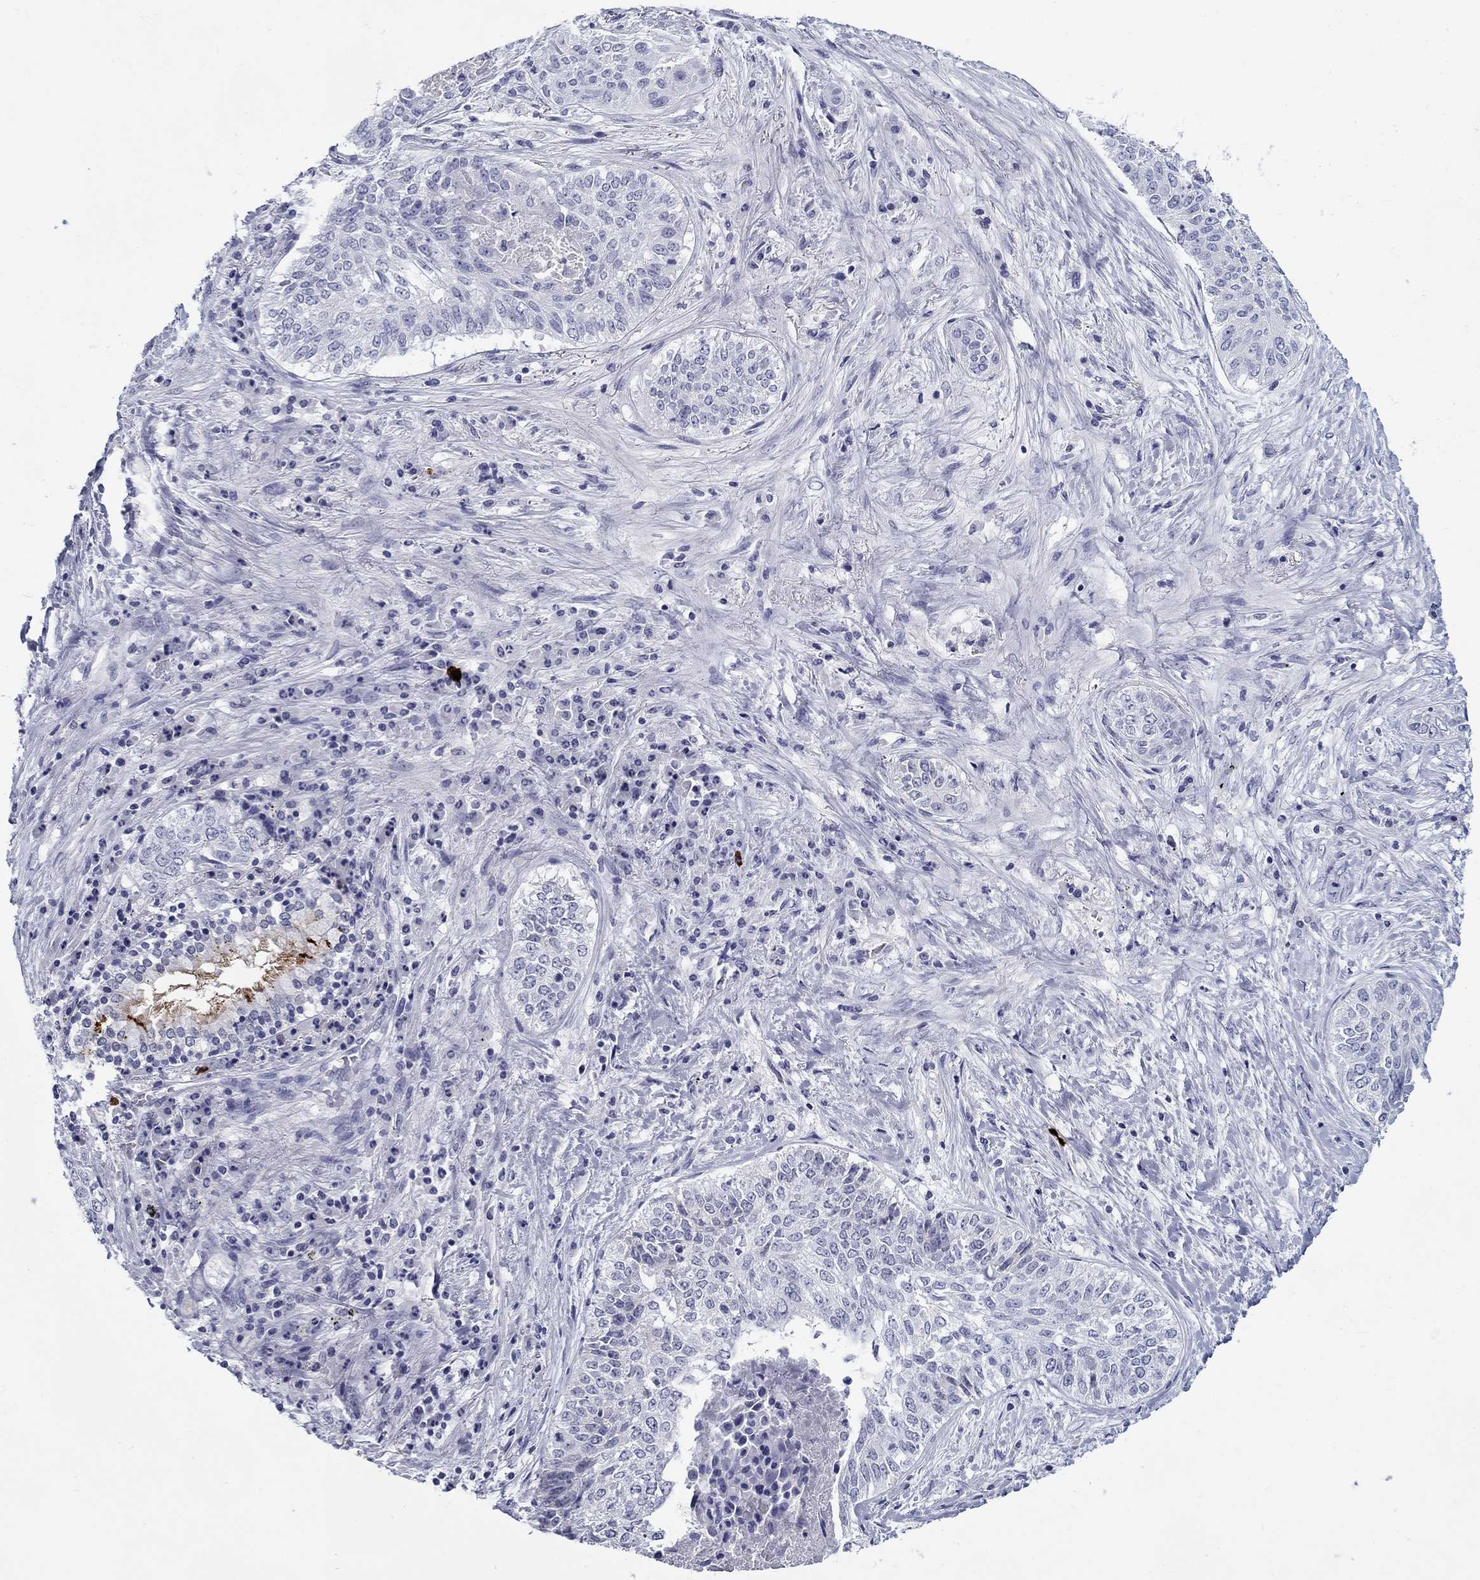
{"staining": {"intensity": "moderate", "quantity": "<25%", "location": "cytoplasmic/membranous"}, "tissue": "lung cancer", "cell_type": "Tumor cells", "image_type": "cancer", "snomed": [{"axis": "morphology", "description": "Squamous cell carcinoma, NOS"}, {"axis": "topography", "description": "Lung"}], "caption": "Tumor cells exhibit low levels of moderate cytoplasmic/membranous expression in approximately <25% of cells in human lung squamous cell carcinoma.", "gene": "C4orf19", "patient": {"sex": "male", "age": 64}}